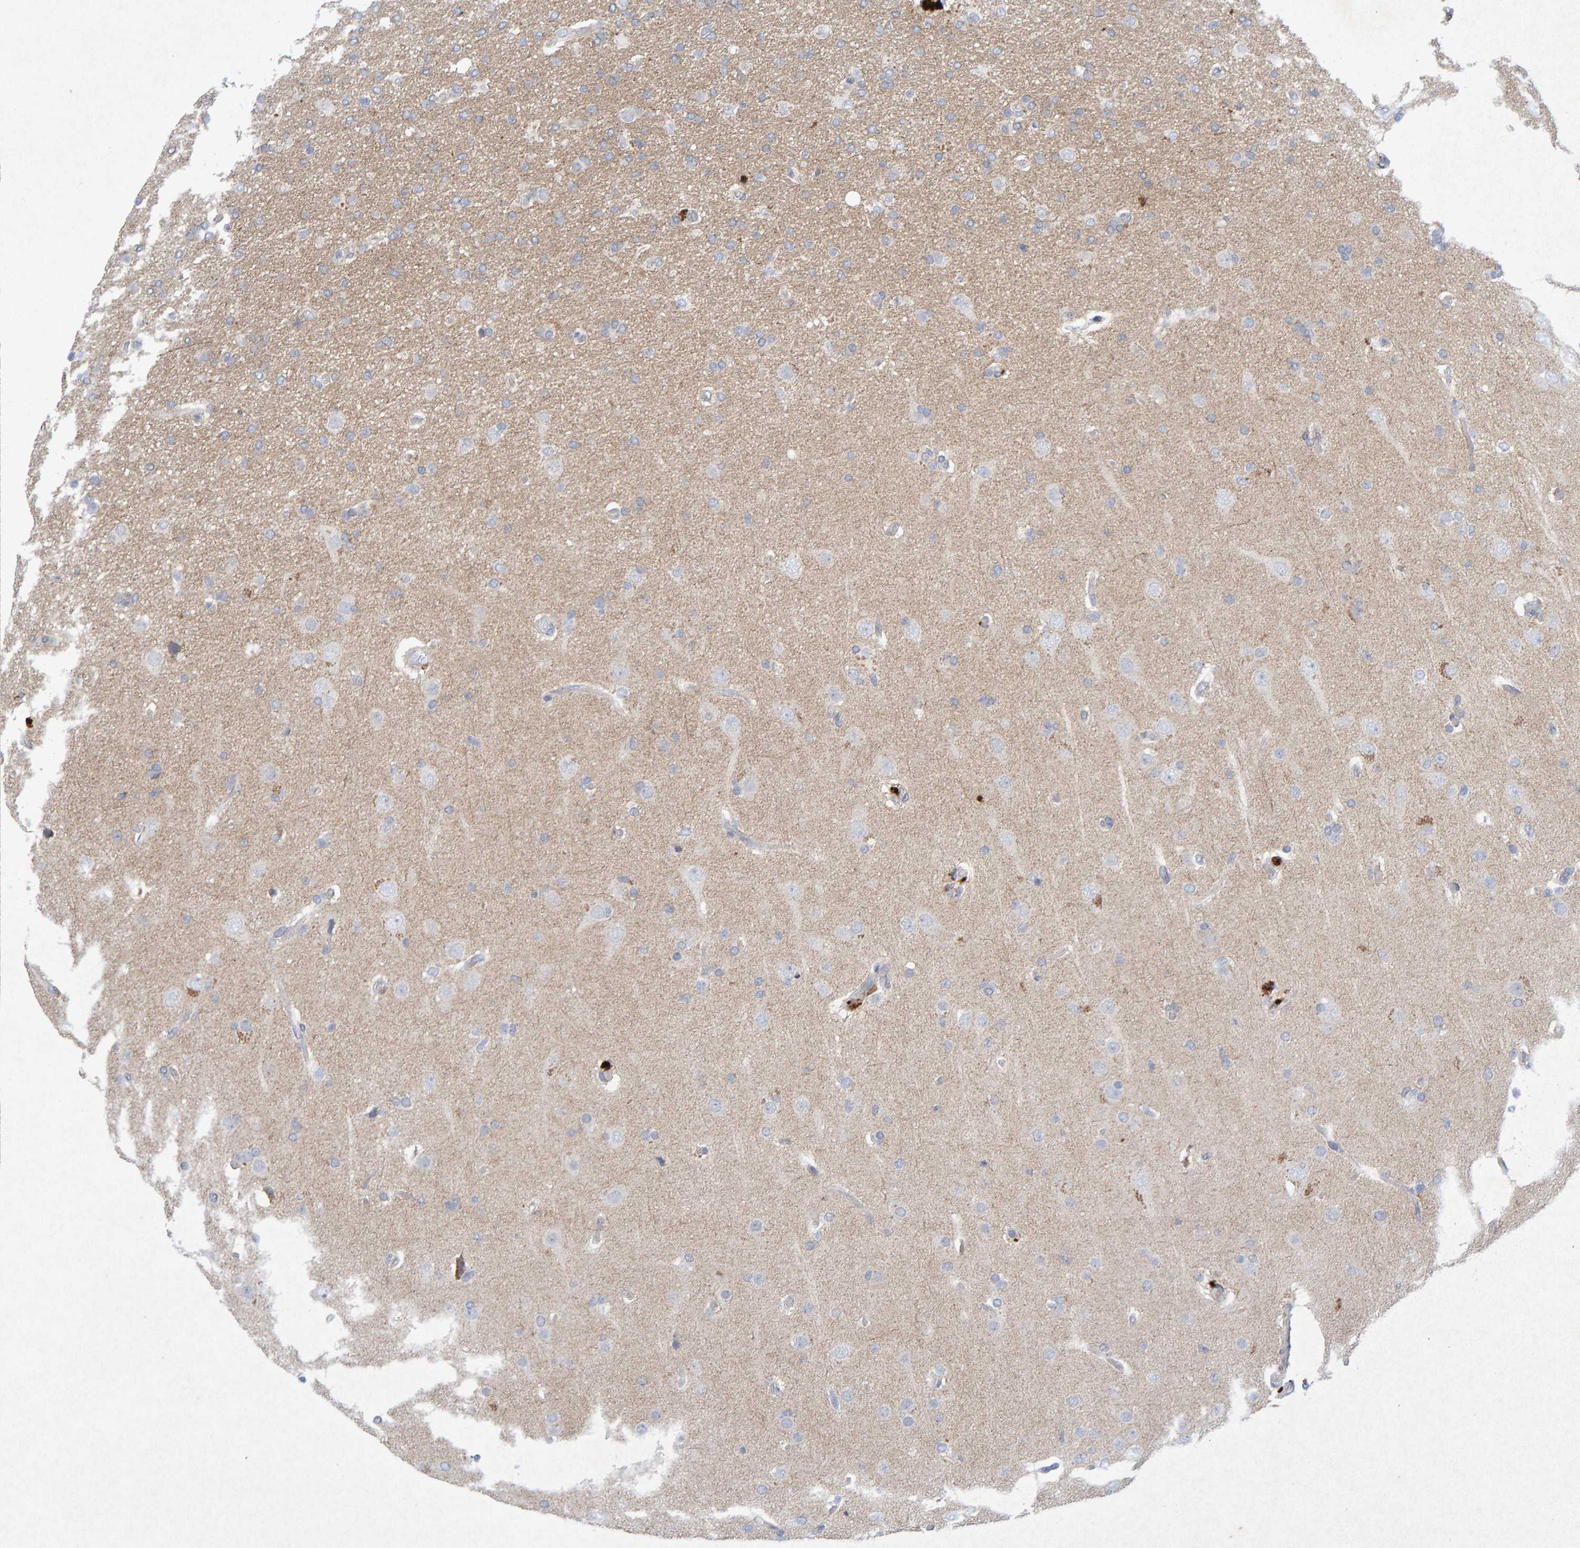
{"staining": {"intensity": "negative", "quantity": "none", "location": "none"}, "tissue": "glioma", "cell_type": "Tumor cells", "image_type": "cancer", "snomed": [{"axis": "morphology", "description": "Glioma, malignant, High grade"}, {"axis": "topography", "description": "Brain"}], "caption": "High magnification brightfield microscopy of malignant glioma (high-grade) stained with DAB (3,3'-diaminobenzidine) (brown) and counterstained with hematoxylin (blue): tumor cells show no significant positivity. Brightfield microscopy of immunohistochemistry stained with DAB (brown) and hematoxylin (blue), captured at high magnification.", "gene": "CDH2", "patient": {"sex": "male", "age": 33}}